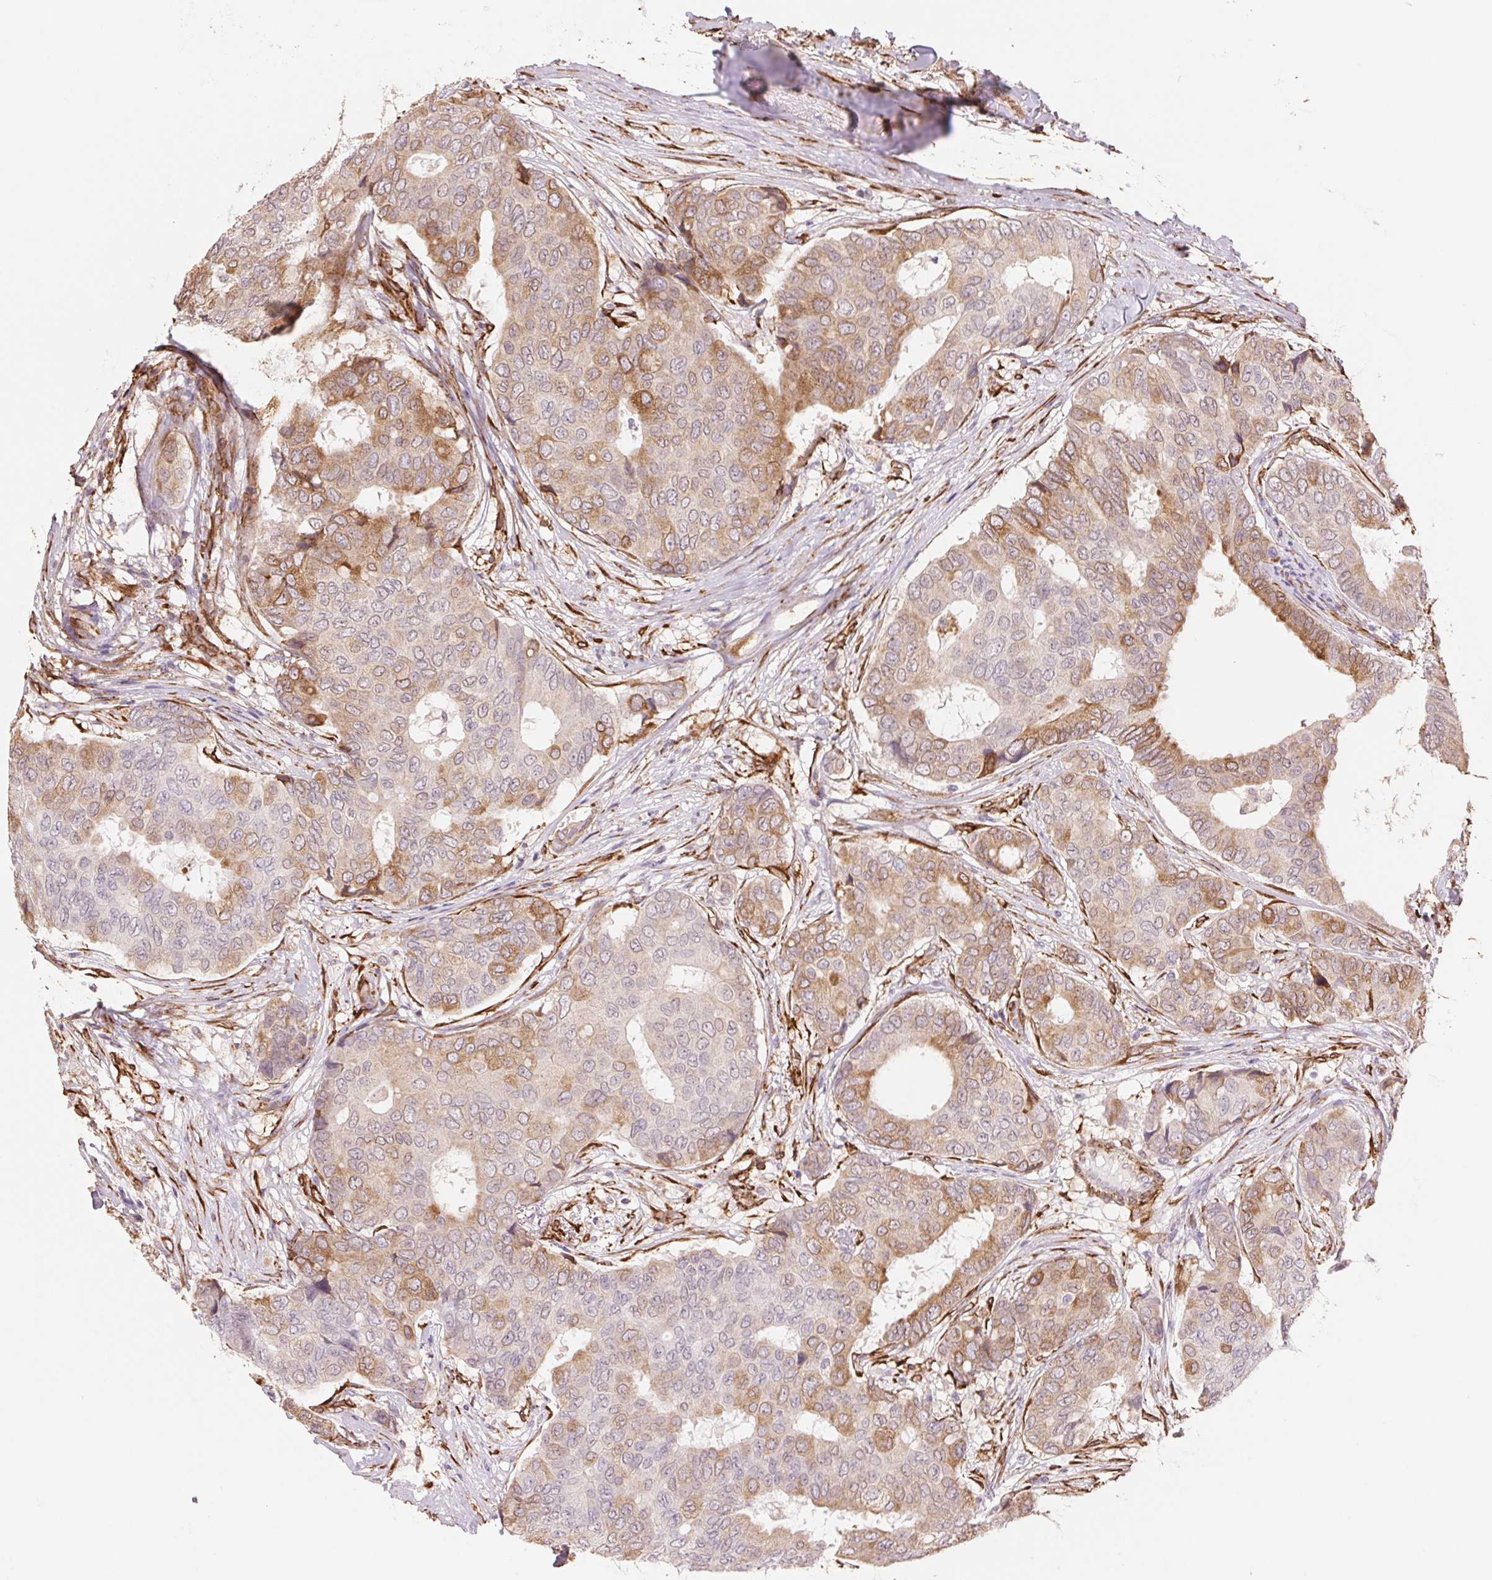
{"staining": {"intensity": "weak", "quantity": "25%-75%", "location": "cytoplasmic/membranous"}, "tissue": "breast cancer", "cell_type": "Tumor cells", "image_type": "cancer", "snomed": [{"axis": "morphology", "description": "Duct carcinoma"}, {"axis": "topography", "description": "Breast"}], "caption": "High-power microscopy captured an IHC photomicrograph of breast invasive ductal carcinoma, revealing weak cytoplasmic/membranous positivity in approximately 25%-75% of tumor cells. (DAB (3,3'-diaminobenzidine) IHC with brightfield microscopy, high magnification).", "gene": "FKBP10", "patient": {"sex": "female", "age": 75}}